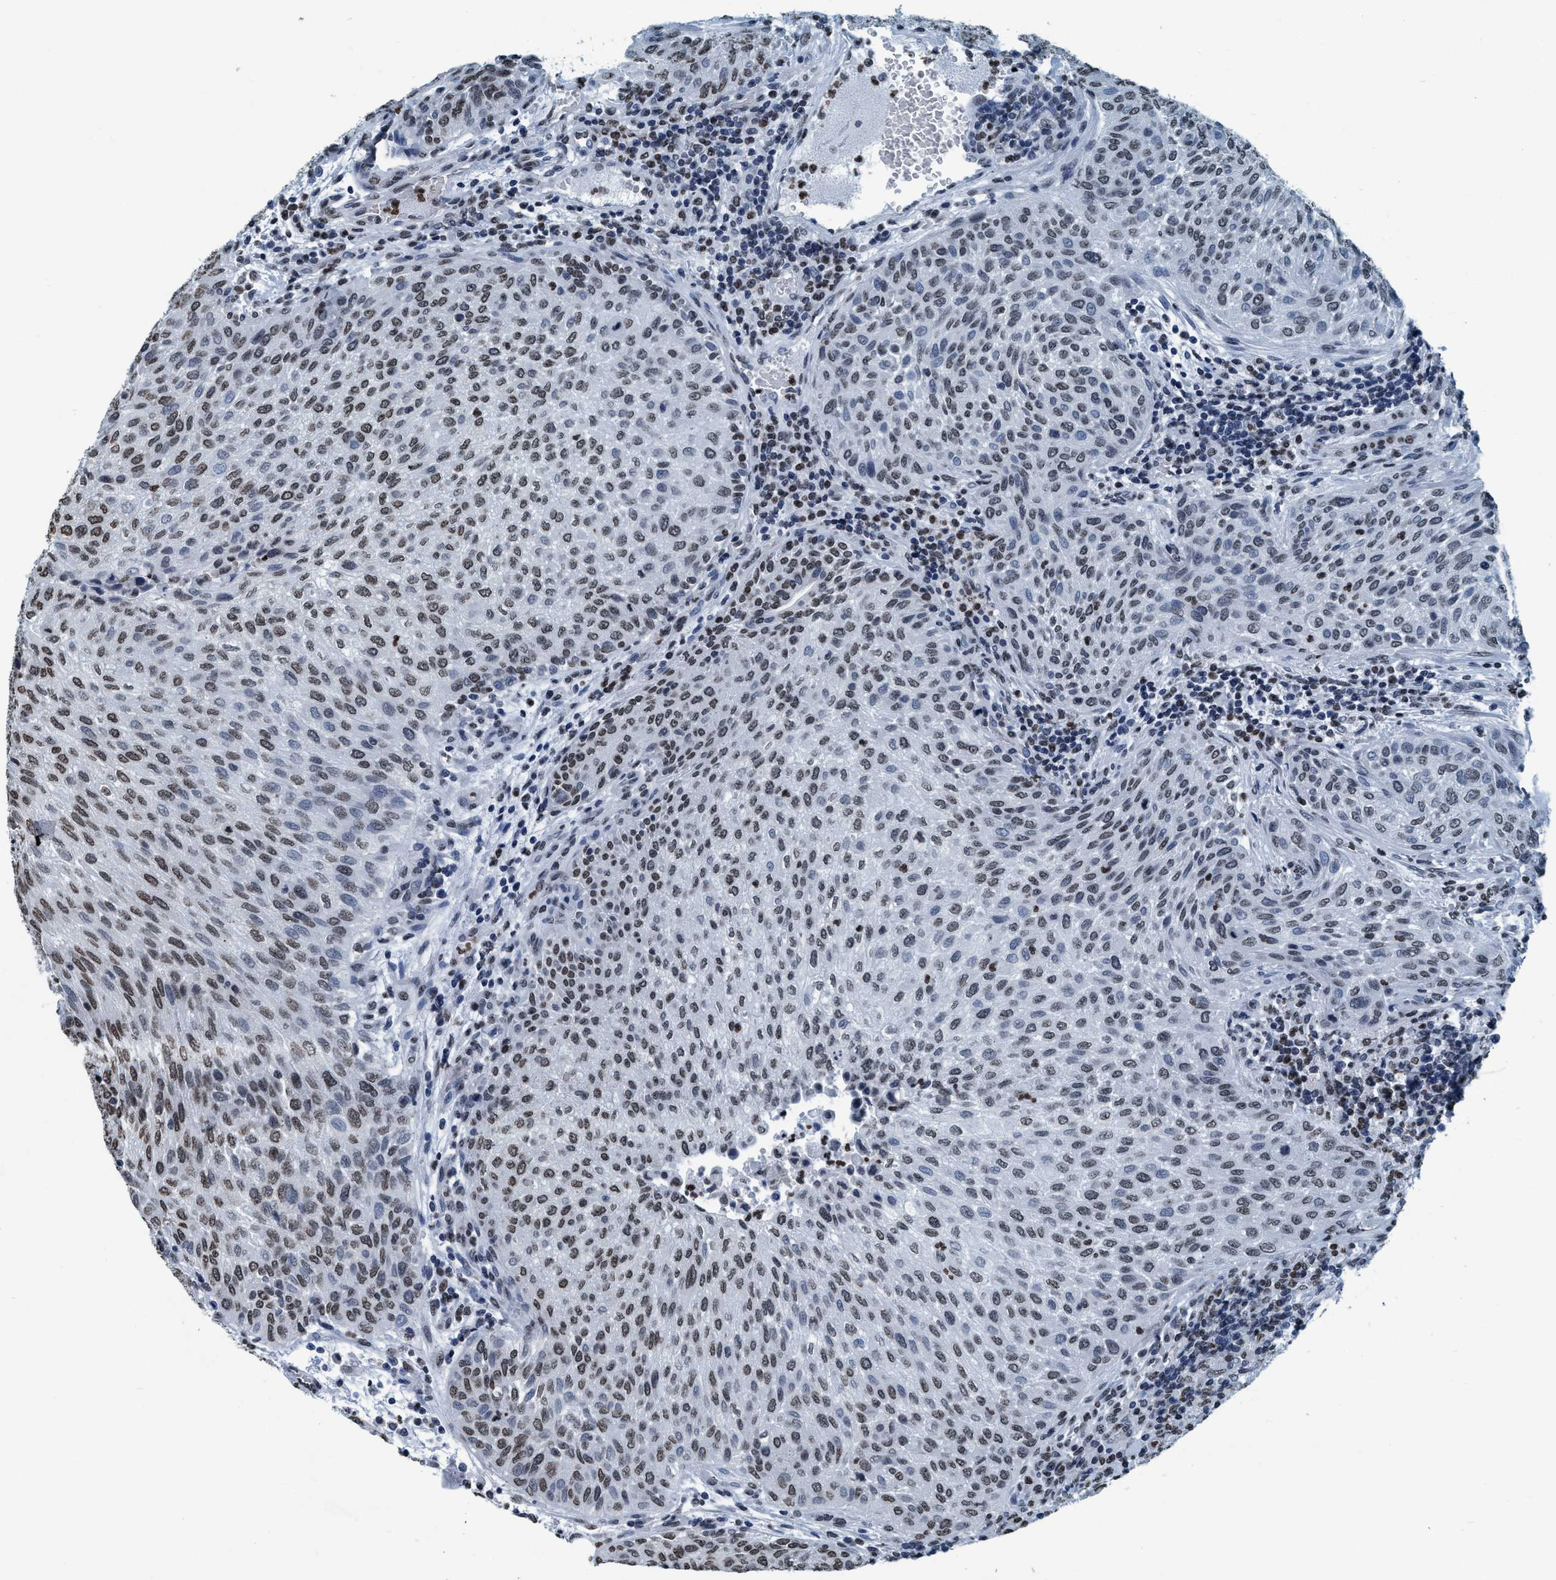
{"staining": {"intensity": "weak", "quantity": ">75%", "location": "nuclear"}, "tissue": "urothelial cancer", "cell_type": "Tumor cells", "image_type": "cancer", "snomed": [{"axis": "morphology", "description": "Urothelial carcinoma, Low grade"}, {"axis": "morphology", "description": "Urothelial carcinoma, High grade"}, {"axis": "topography", "description": "Urinary bladder"}], "caption": "Immunohistochemistry photomicrograph of neoplastic tissue: high-grade urothelial carcinoma stained using IHC shows low levels of weak protein expression localized specifically in the nuclear of tumor cells, appearing as a nuclear brown color.", "gene": "CCNE2", "patient": {"sex": "male", "age": 35}}